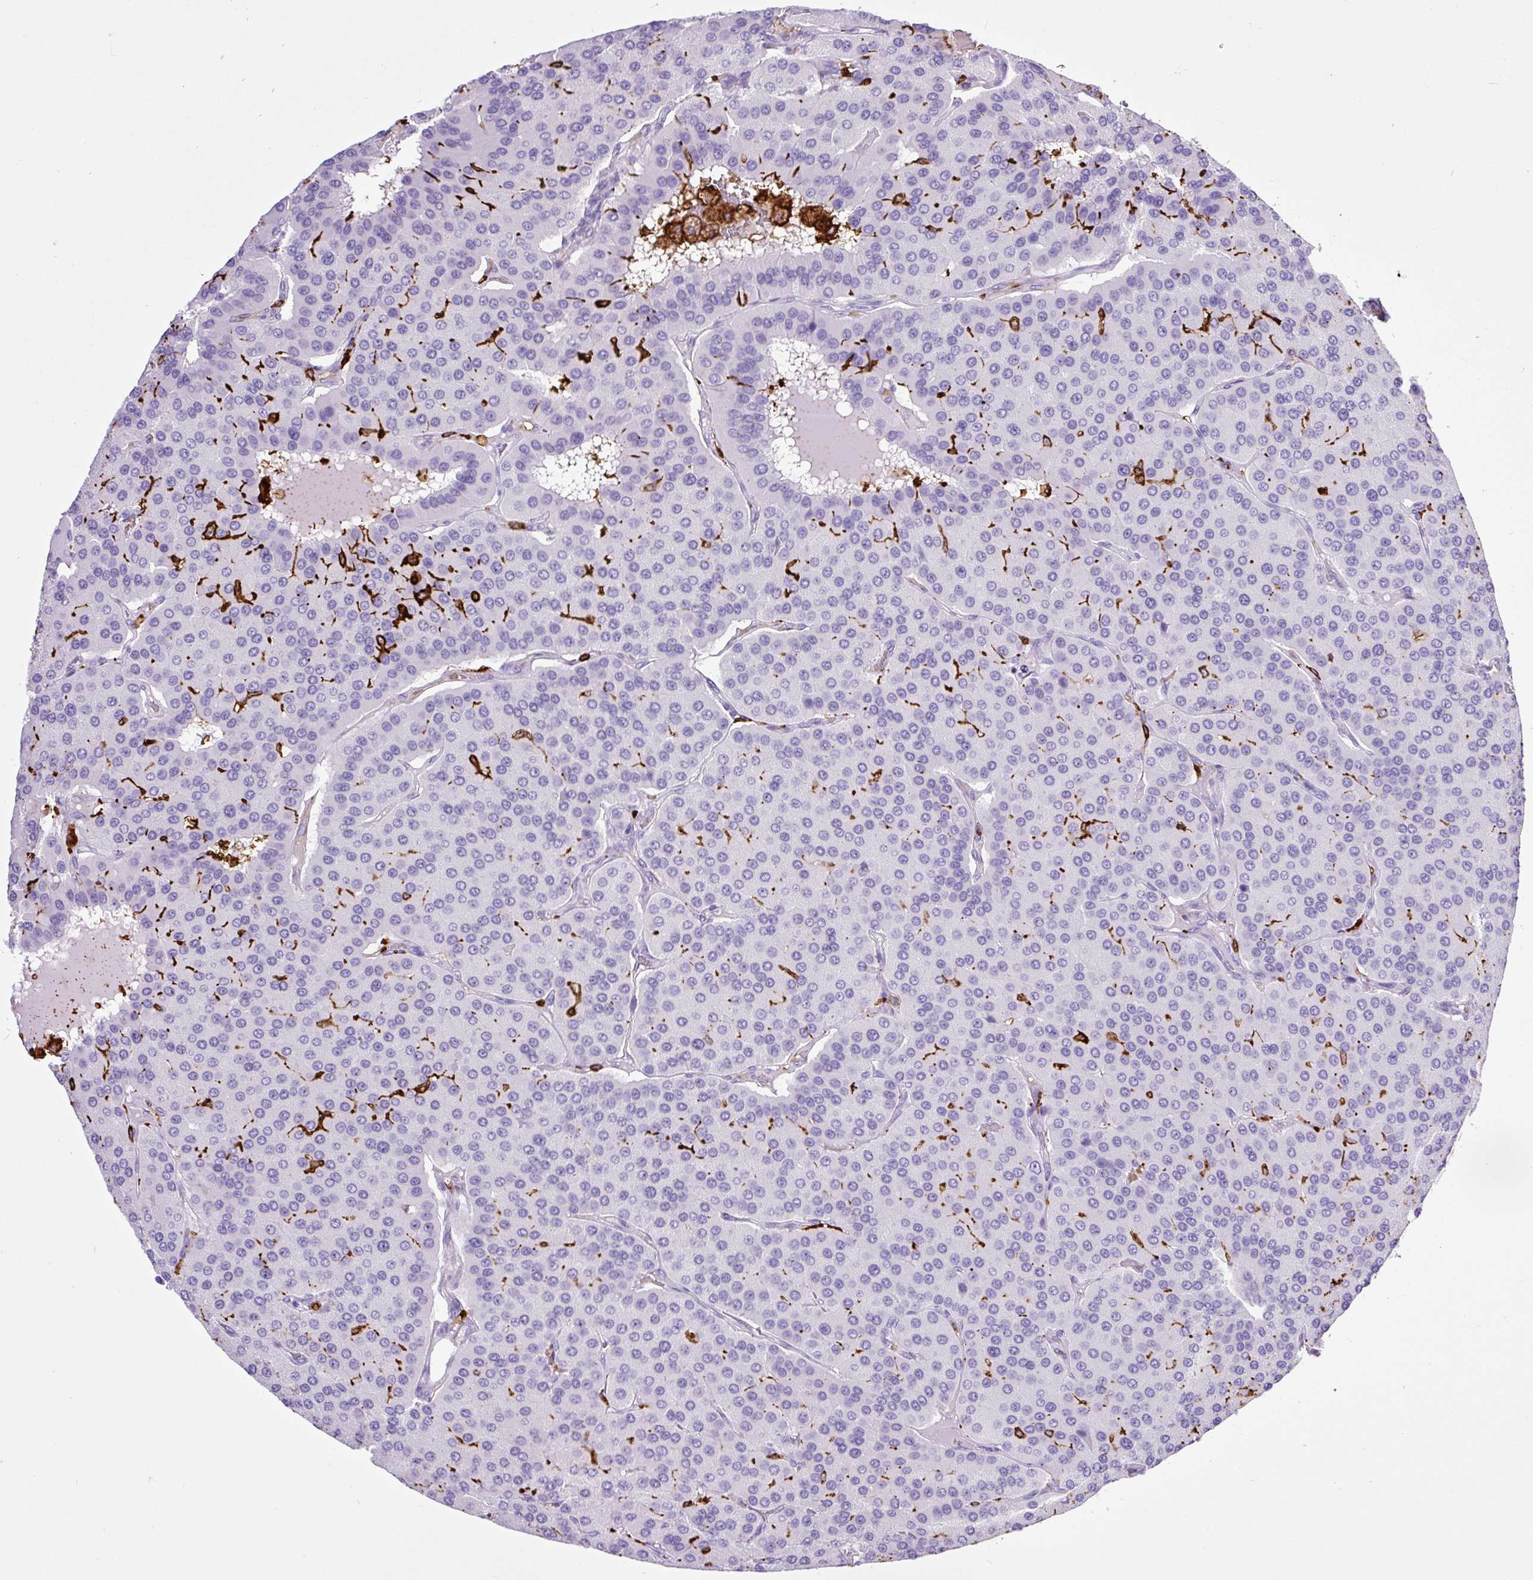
{"staining": {"intensity": "negative", "quantity": "none", "location": "none"}, "tissue": "parathyroid gland", "cell_type": "Glandular cells", "image_type": "normal", "snomed": [{"axis": "morphology", "description": "Normal tissue, NOS"}, {"axis": "morphology", "description": "Adenoma, NOS"}, {"axis": "topography", "description": "Parathyroid gland"}], "caption": "The immunohistochemistry (IHC) micrograph has no significant staining in glandular cells of parathyroid gland. (Brightfield microscopy of DAB immunohistochemistry (IHC) at high magnification).", "gene": "HLA", "patient": {"sex": "female", "age": 86}}